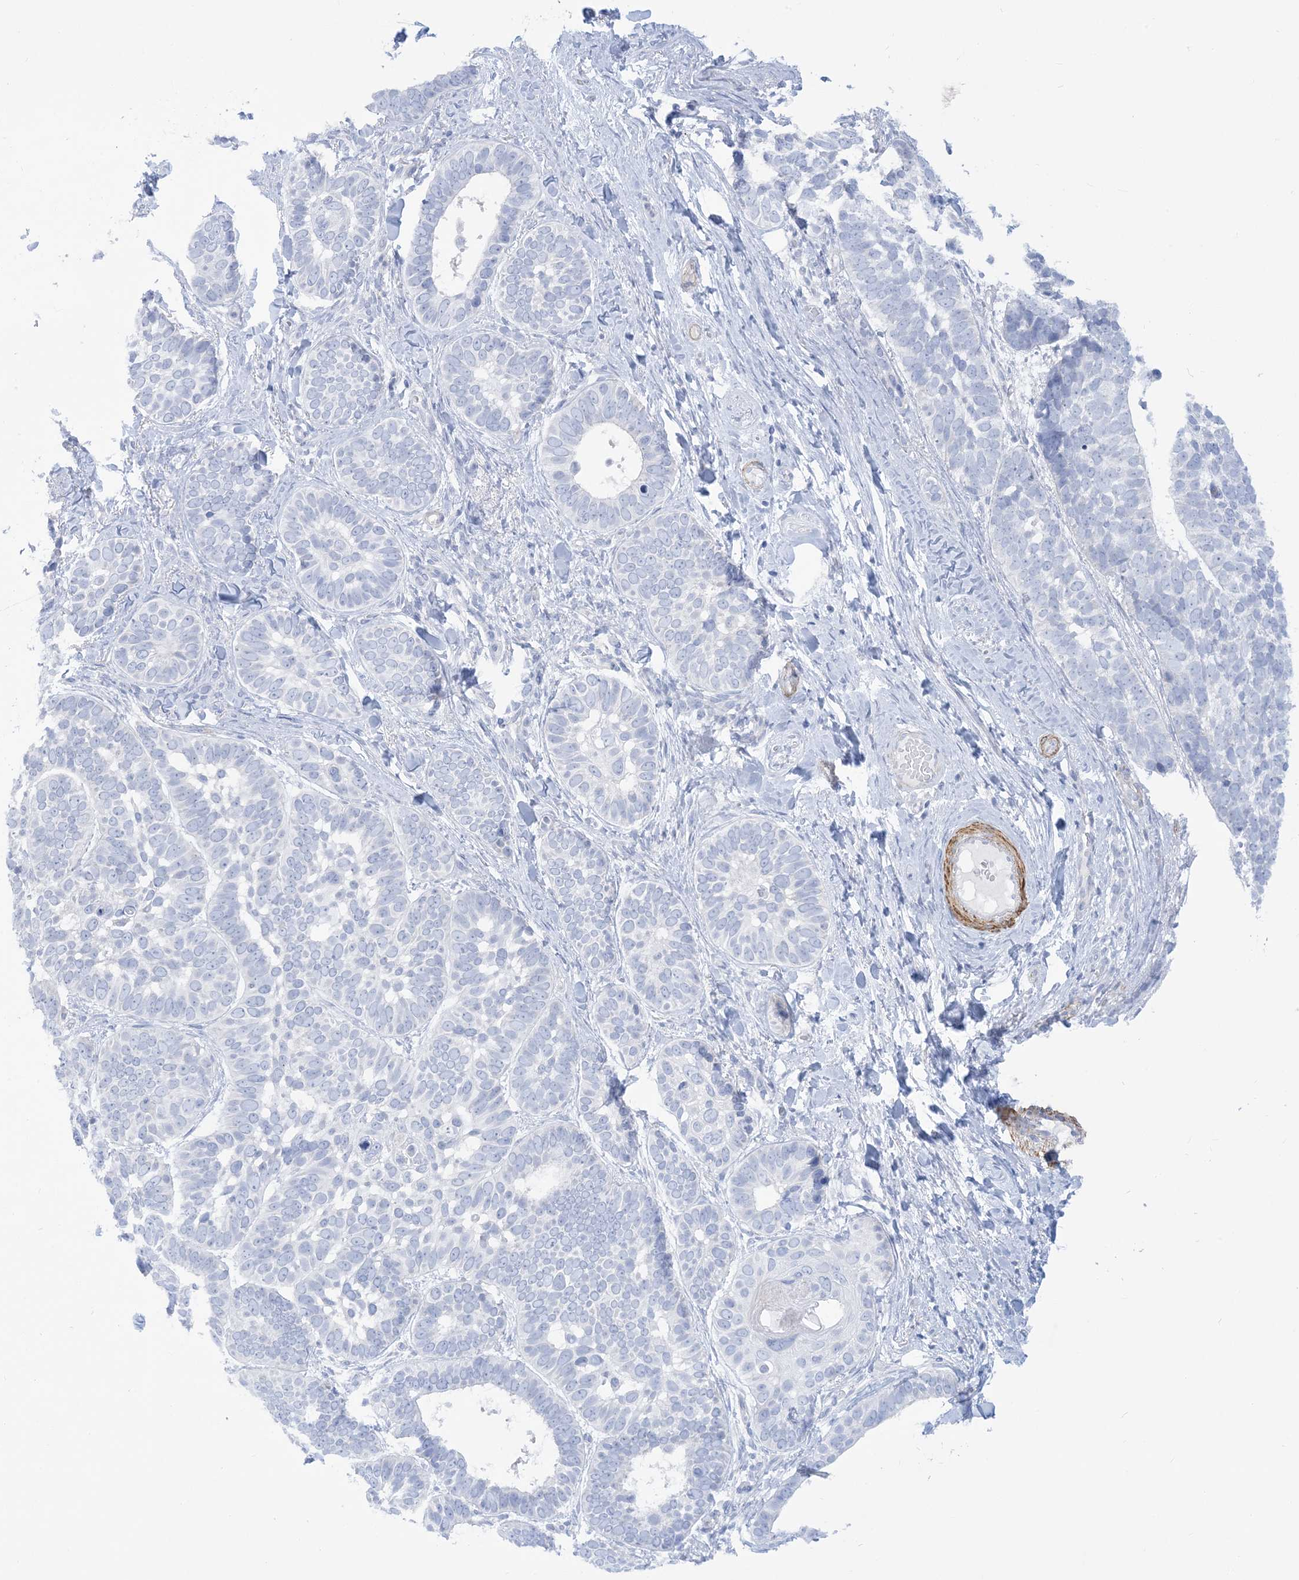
{"staining": {"intensity": "negative", "quantity": "none", "location": "none"}, "tissue": "skin cancer", "cell_type": "Tumor cells", "image_type": "cancer", "snomed": [{"axis": "morphology", "description": "Basal cell carcinoma"}, {"axis": "topography", "description": "Skin"}], "caption": "DAB (3,3'-diaminobenzidine) immunohistochemical staining of skin cancer shows no significant positivity in tumor cells.", "gene": "MARS2", "patient": {"sex": "male", "age": 62}}